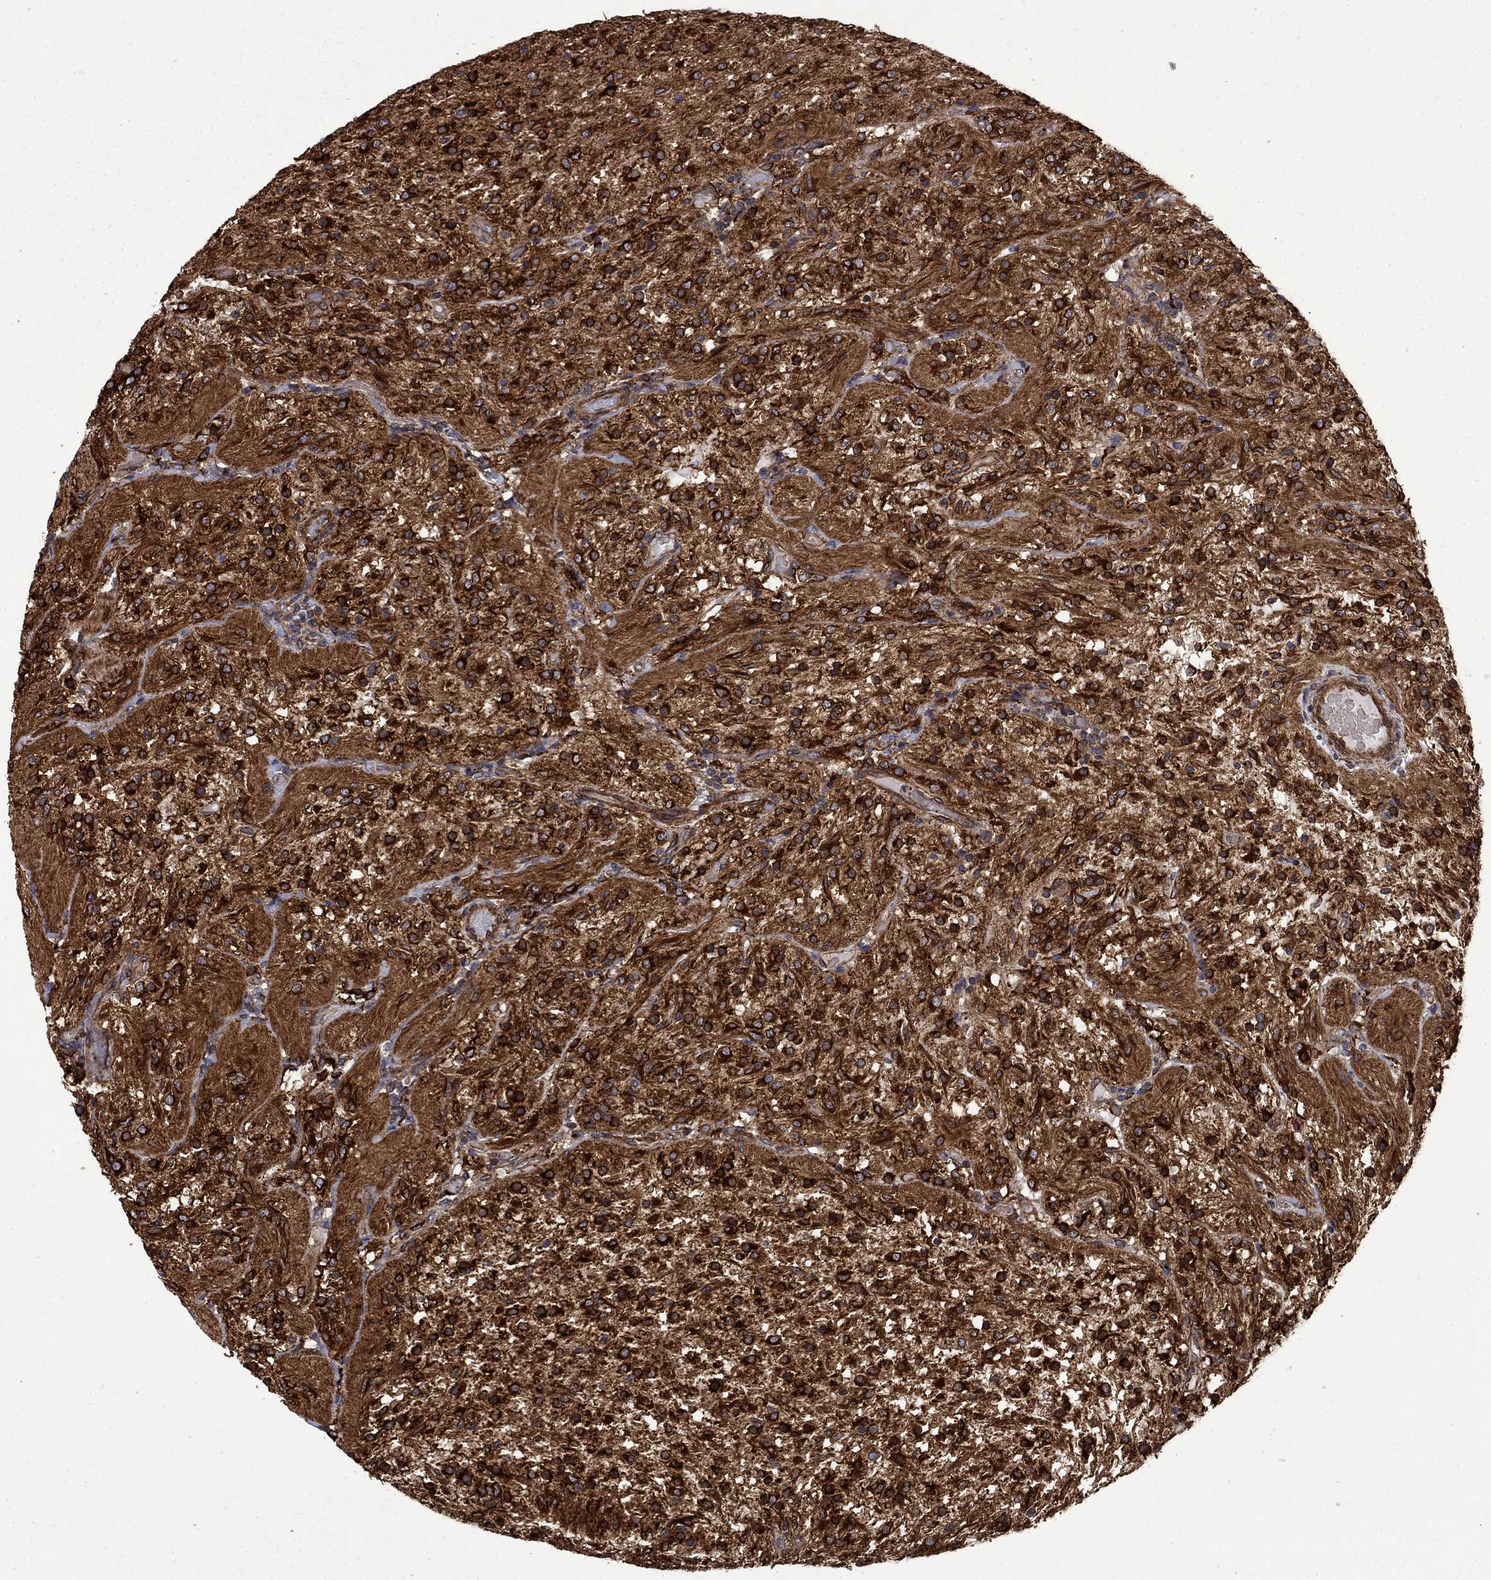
{"staining": {"intensity": "strong", "quantity": ">75%", "location": "cytoplasmic/membranous"}, "tissue": "glioma", "cell_type": "Tumor cells", "image_type": "cancer", "snomed": [{"axis": "morphology", "description": "Glioma, malignant, Low grade"}, {"axis": "topography", "description": "Brain"}], "caption": "An immunohistochemistry (IHC) micrograph of tumor tissue is shown. Protein staining in brown labels strong cytoplasmic/membranous positivity in malignant low-grade glioma within tumor cells.", "gene": "CUTC", "patient": {"sex": "male", "age": 3}}